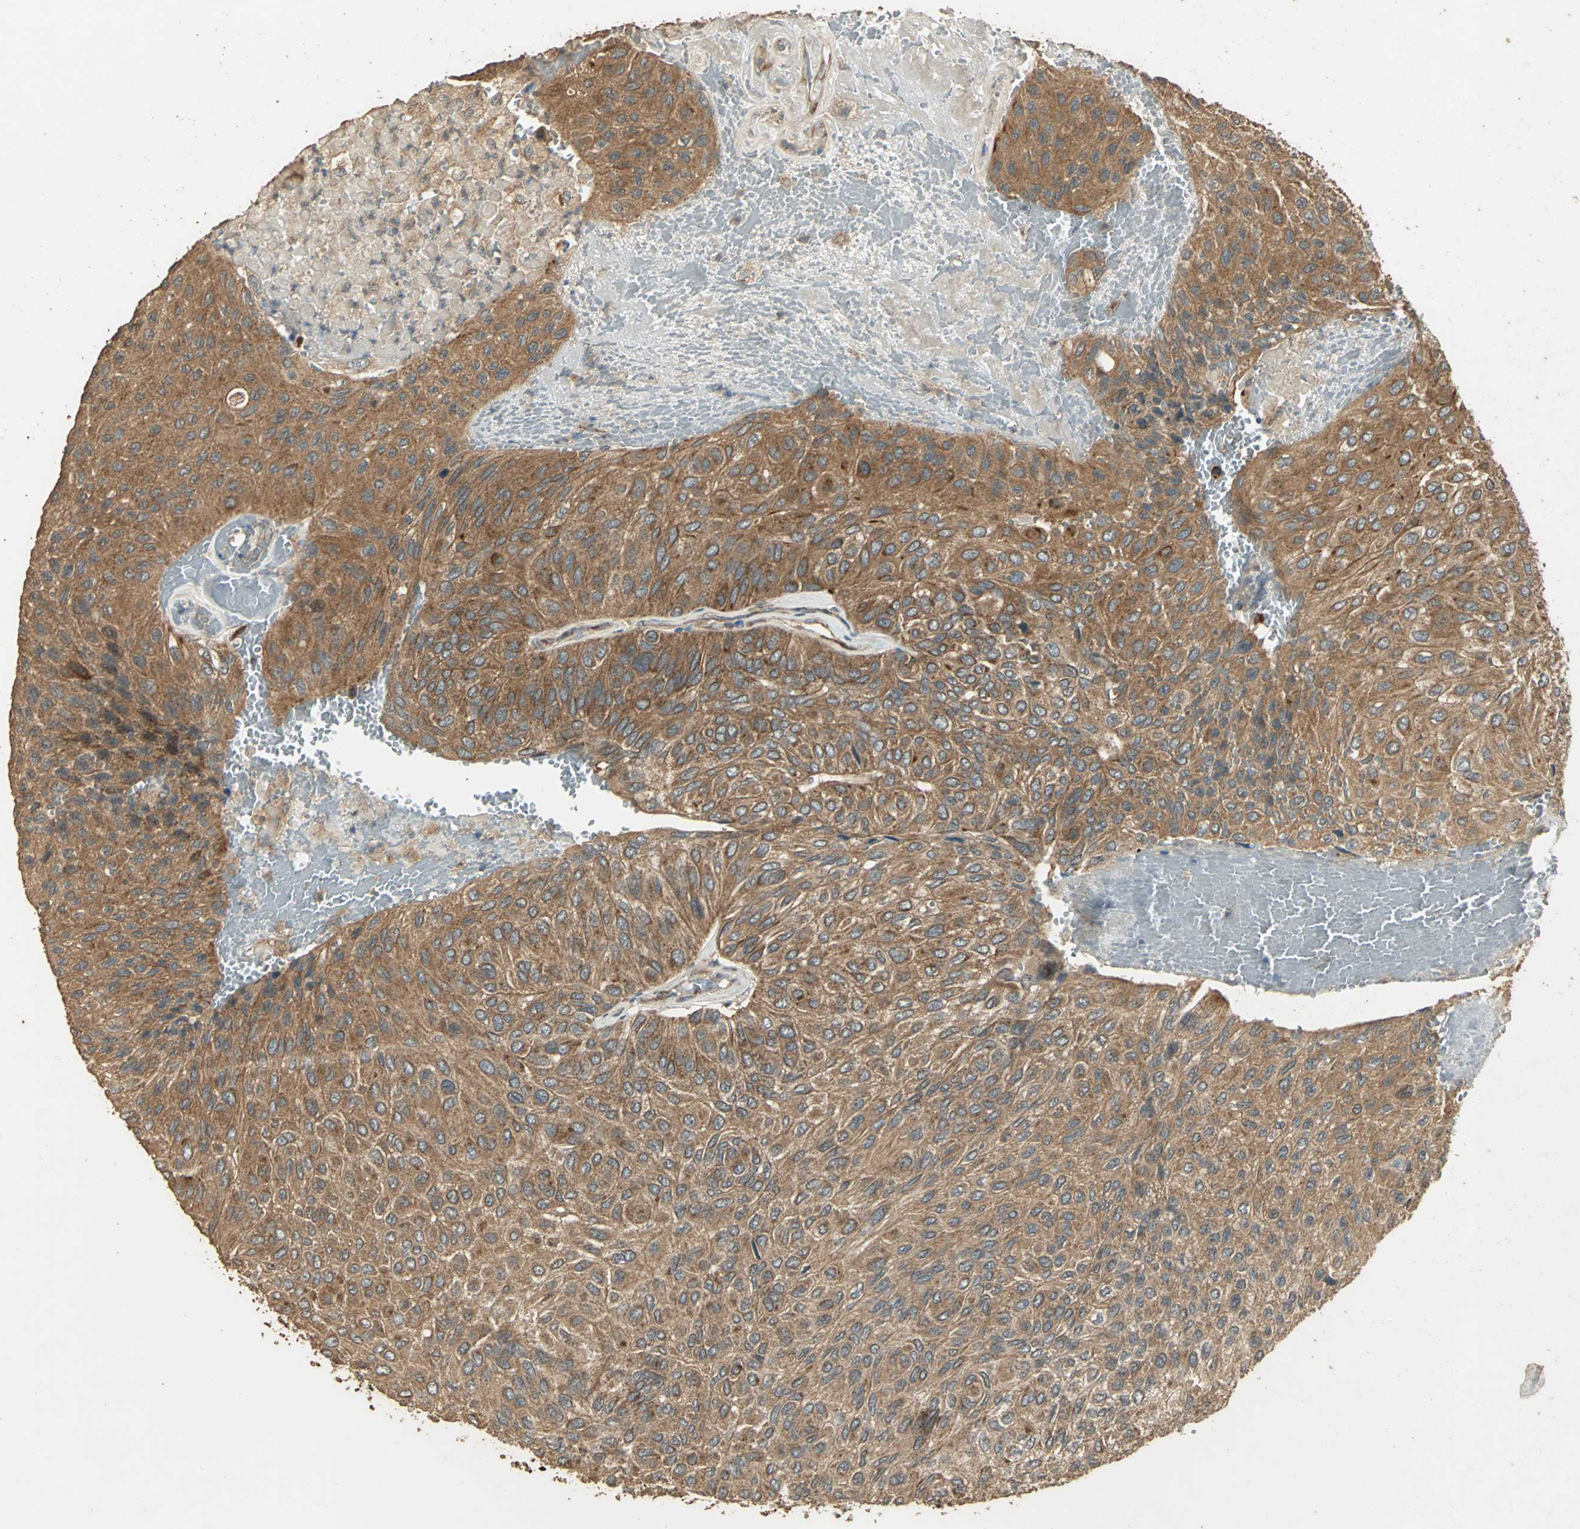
{"staining": {"intensity": "strong", "quantity": ">75%", "location": "cytoplasmic/membranous"}, "tissue": "urothelial cancer", "cell_type": "Tumor cells", "image_type": "cancer", "snomed": [{"axis": "morphology", "description": "Urothelial carcinoma, High grade"}, {"axis": "topography", "description": "Urinary bladder"}], "caption": "A brown stain shows strong cytoplasmic/membranous staining of a protein in human urothelial cancer tumor cells.", "gene": "KANK1", "patient": {"sex": "male", "age": 66}}